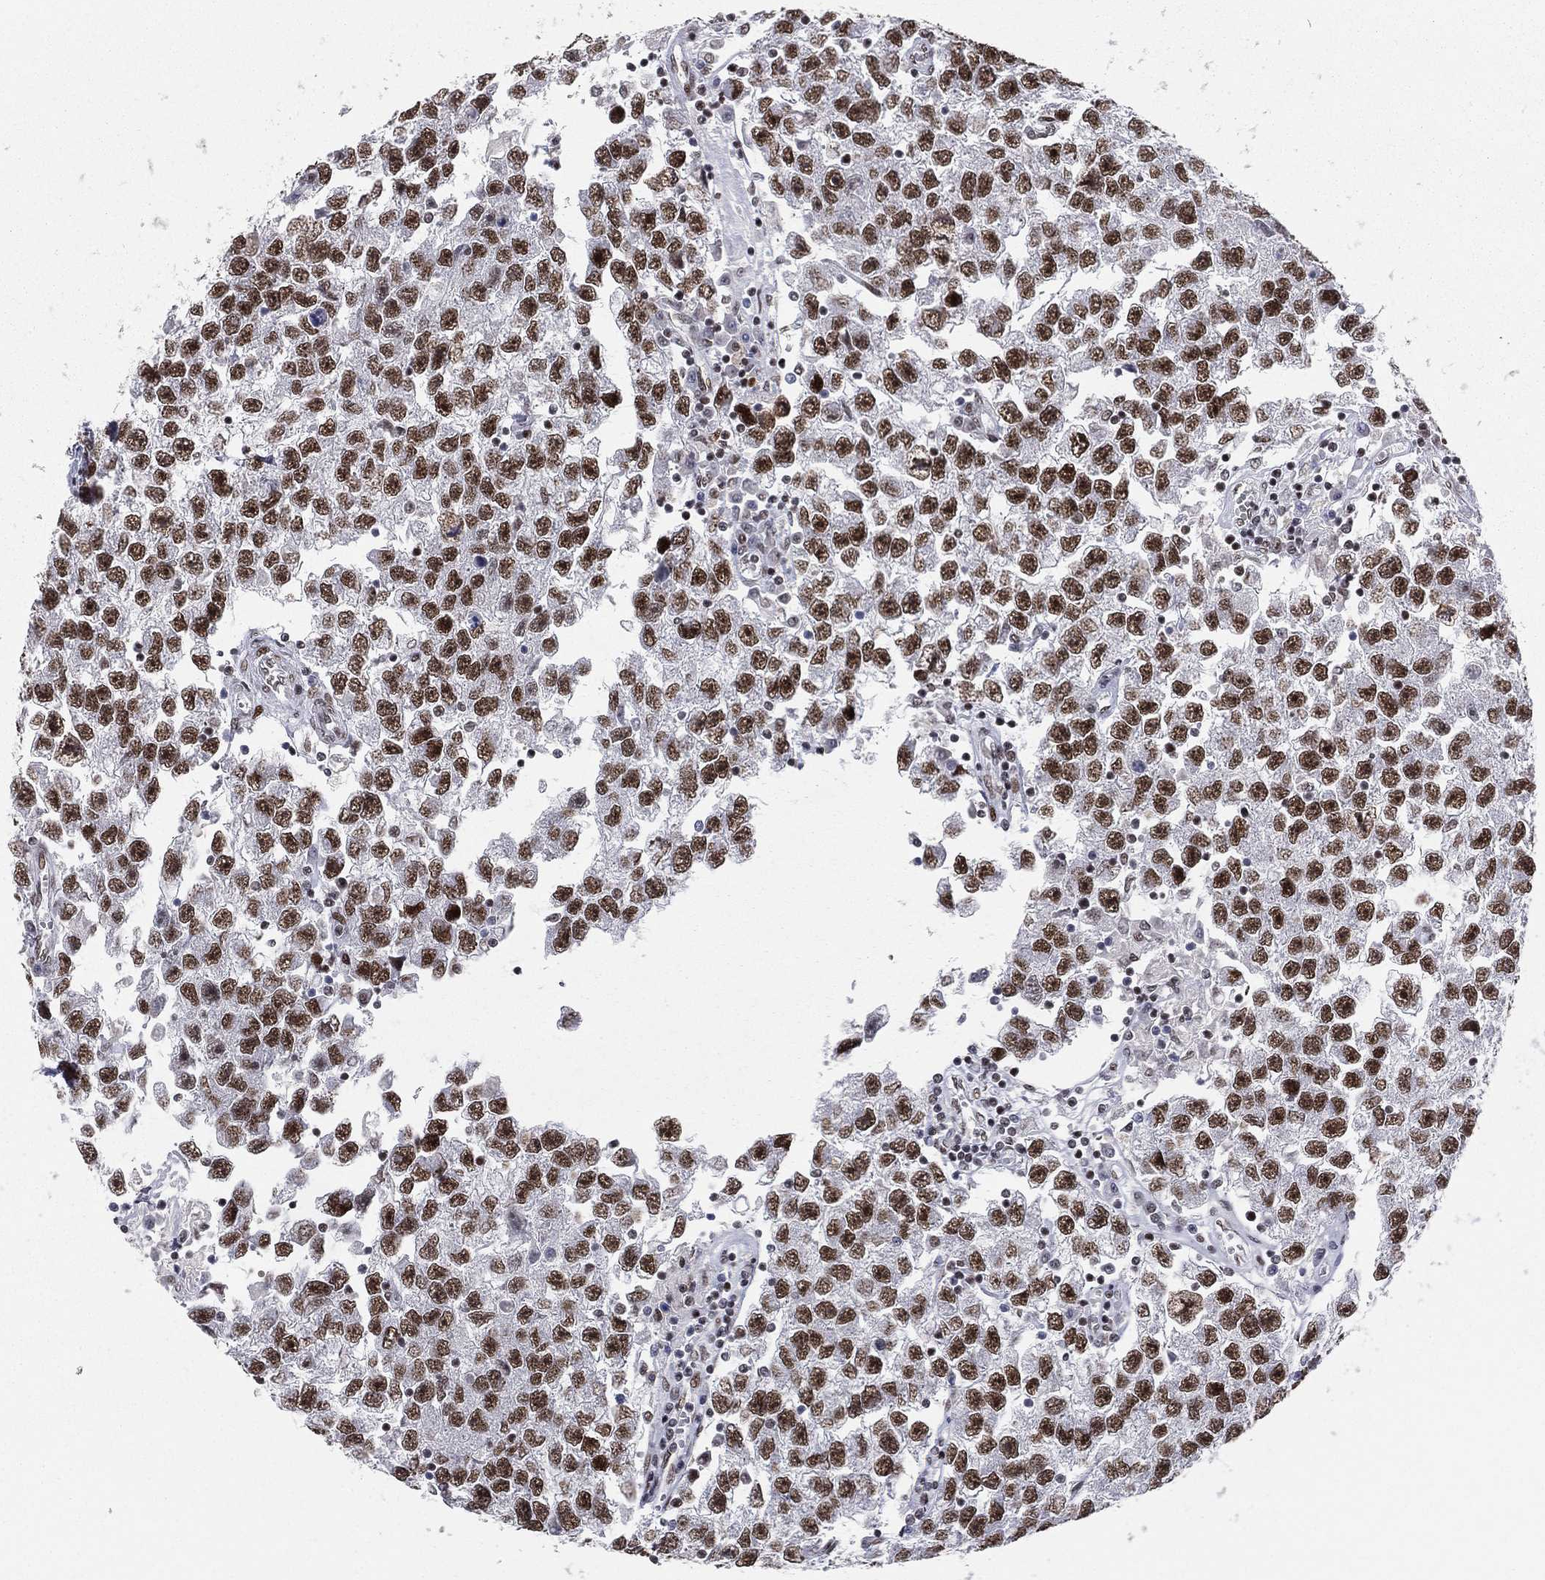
{"staining": {"intensity": "strong", "quantity": ">75%", "location": "nuclear"}, "tissue": "testis cancer", "cell_type": "Tumor cells", "image_type": "cancer", "snomed": [{"axis": "morphology", "description": "Seminoma, NOS"}, {"axis": "topography", "description": "Testis"}], "caption": "Immunohistochemical staining of testis seminoma reveals strong nuclear protein expression in about >75% of tumor cells.", "gene": "RTF1", "patient": {"sex": "male", "age": 26}}